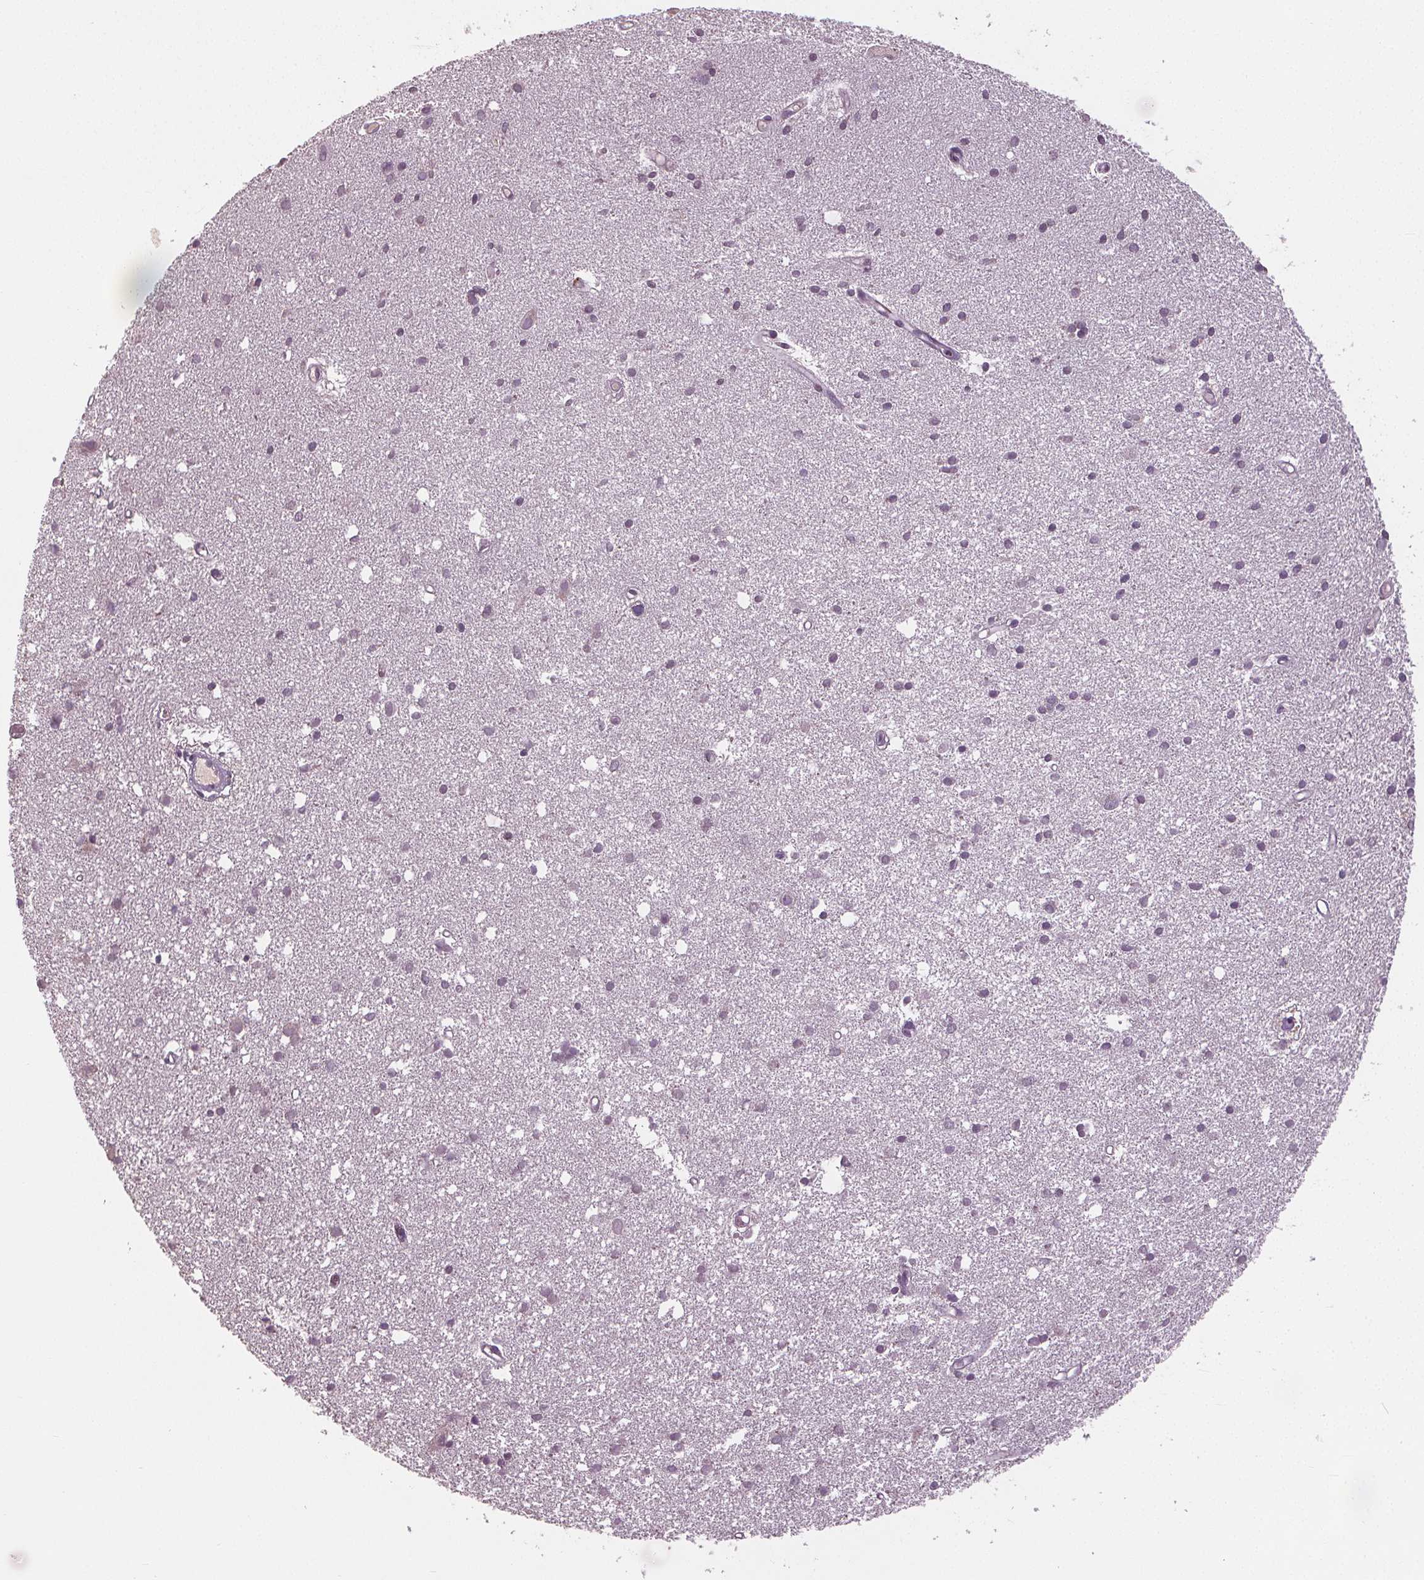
{"staining": {"intensity": "negative", "quantity": "none", "location": "none"}, "tissue": "cerebral cortex", "cell_type": "Endothelial cells", "image_type": "normal", "snomed": [{"axis": "morphology", "description": "Normal tissue, NOS"}, {"axis": "morphology", "description": "Glioma, malignant, High grade"}, {"axis": "topography", "description": "Cerebral cortex"}], "caption": "Micrograph shows no protein staining in endothelial cells of benign cerebral cortex.", "gene": "CXCL16", "patient": {"sex": "male", "age": 71}}